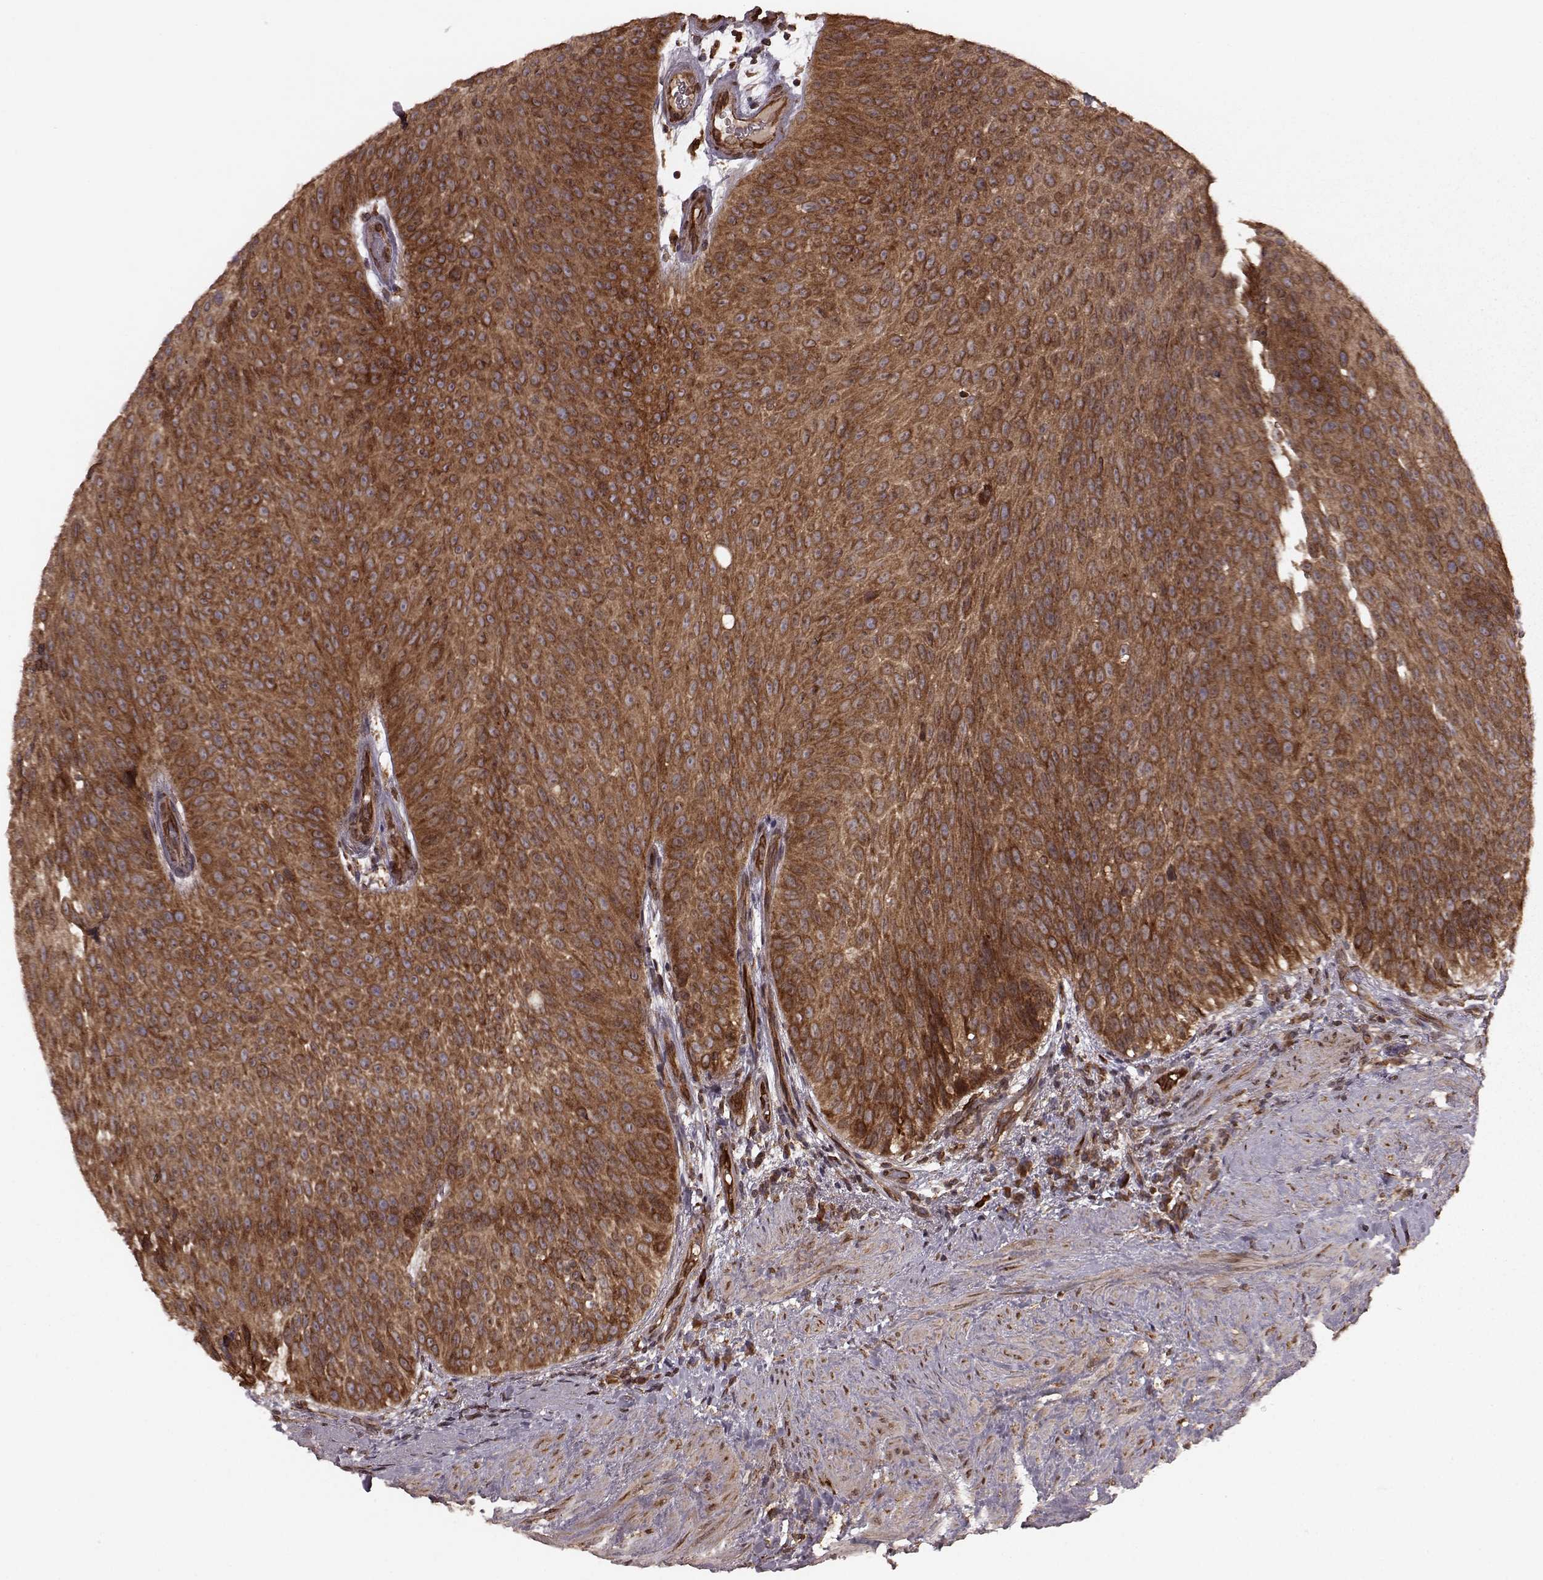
{"staining": {"intensity": "strong", "quantity": ">75%", "location": "cytoplasmic/membranous"}, "tissue": "urothelial cancer", "cell_type": "Tumor cells", "image_type": "cancer", "snomed": [{"axis": "morphology", "description": "Urothelial carcinoma, Low grade"}, {"axis": "topography", "description": "Urinary bladder"}], "caption": "A high-resolution image shows IHC staining of low-grade urothelial carcinoma, which reveals strong cytoplasmic/membranous staining in about >75% of tumor cells. (brown staining indicates protein expression, while blue staining denotes nuclei).", "gene": "AGPAT1", "patient": {"sex": "male", "age": 78}}